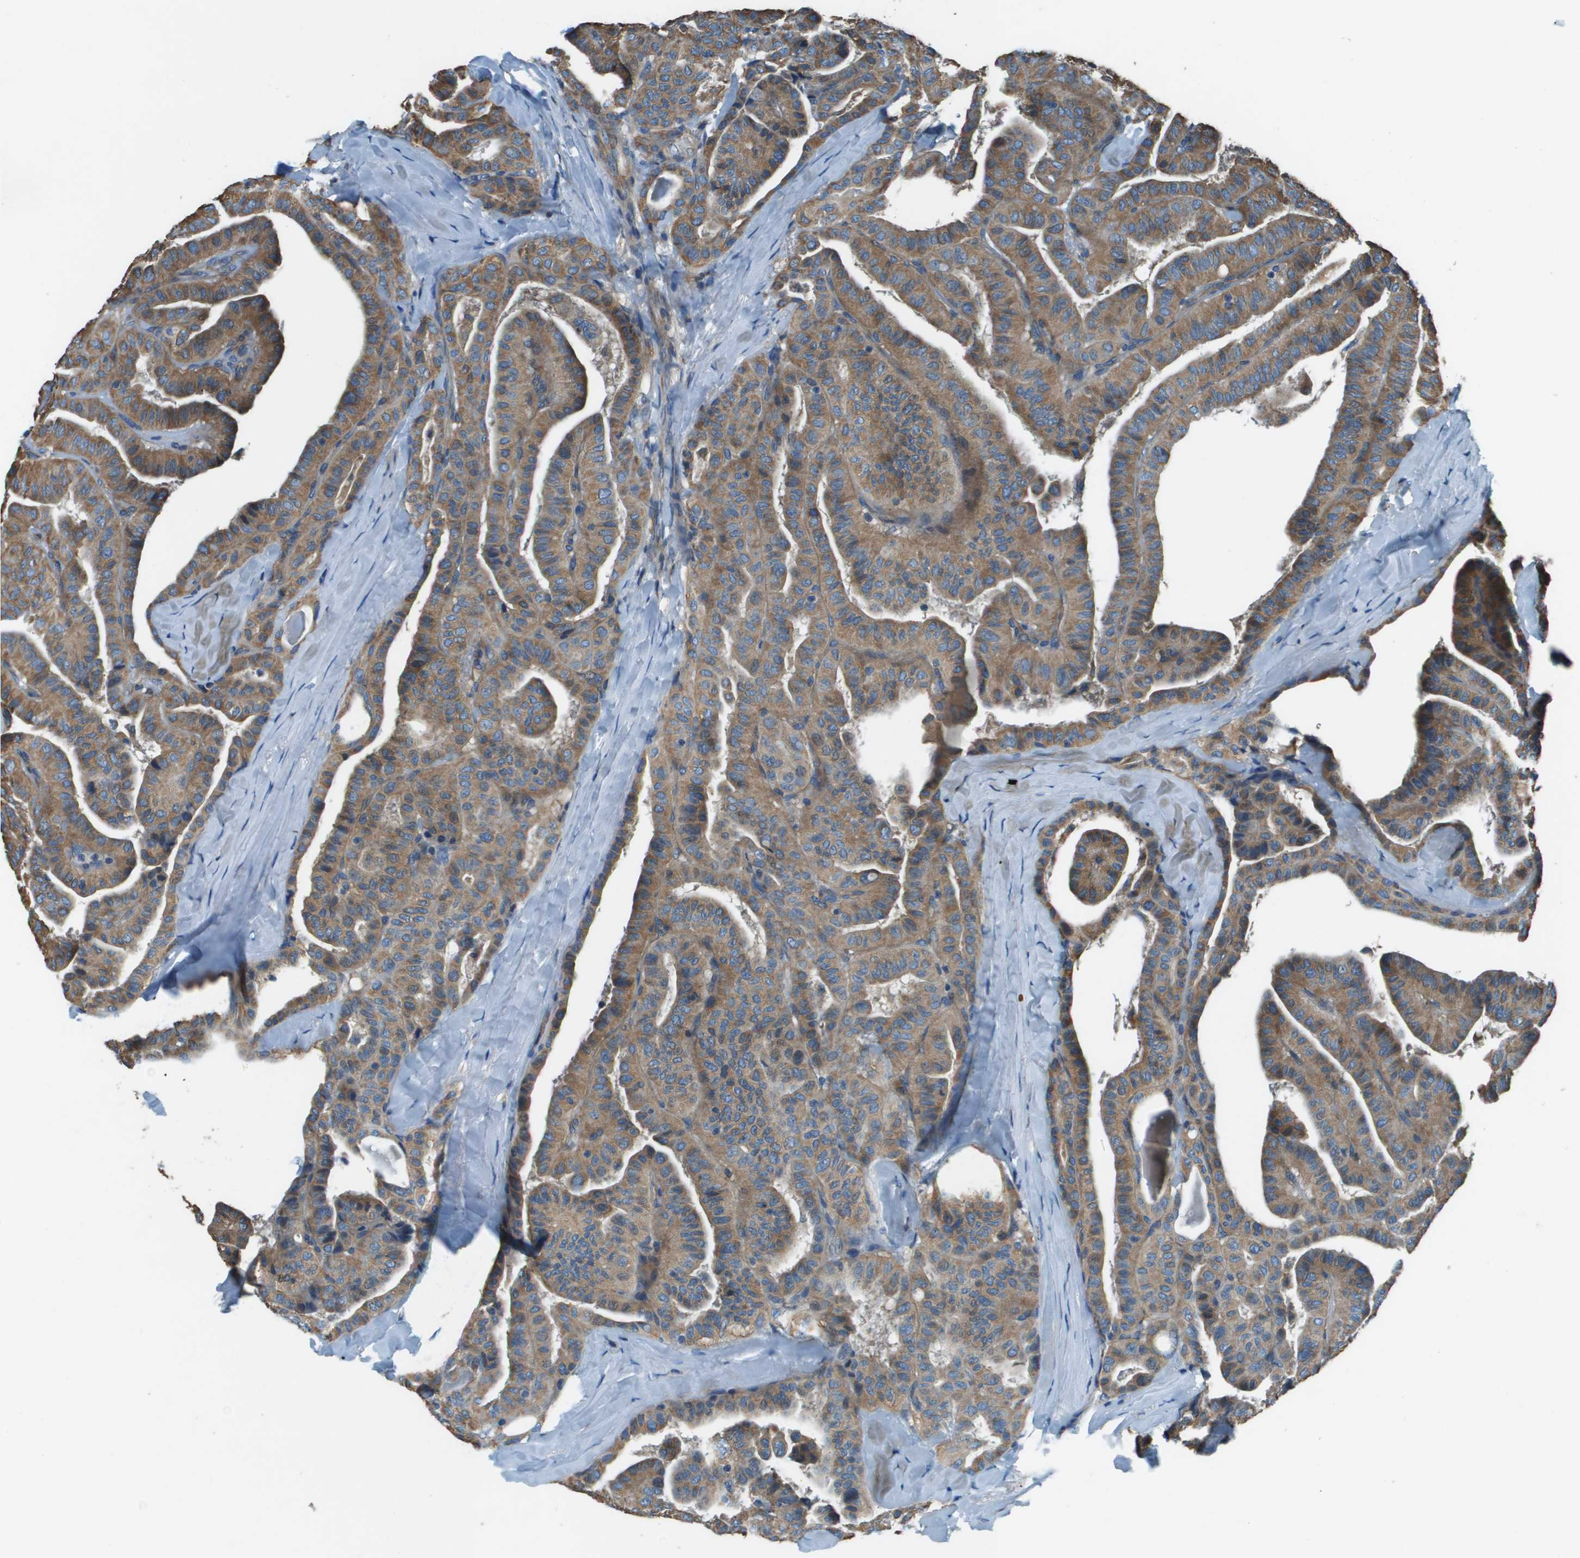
{"staining": {"intensity": "moderate", "quantity": ">75%", "location": "cytoplasmic/membranous"}, "tissue": "thyroid cancer", "cell_type": "Tumor cells", "image_type": "cancer", "snomed": [{"axis": "morphology", "description": "Papillary adenocarcinoma, NOS"}, {"axis": "topography", "description": "Thyroid gland"}], "caption": "Moderate cytoplasmic/membranous expression for a protein is present in about >75% of tumor cells of thyroid cancer (papillary adenocarcinoma) using immunohistochemistry (IHC).", "gene": "TMEM51", "patient": {"sex": "male", "age": 77}}